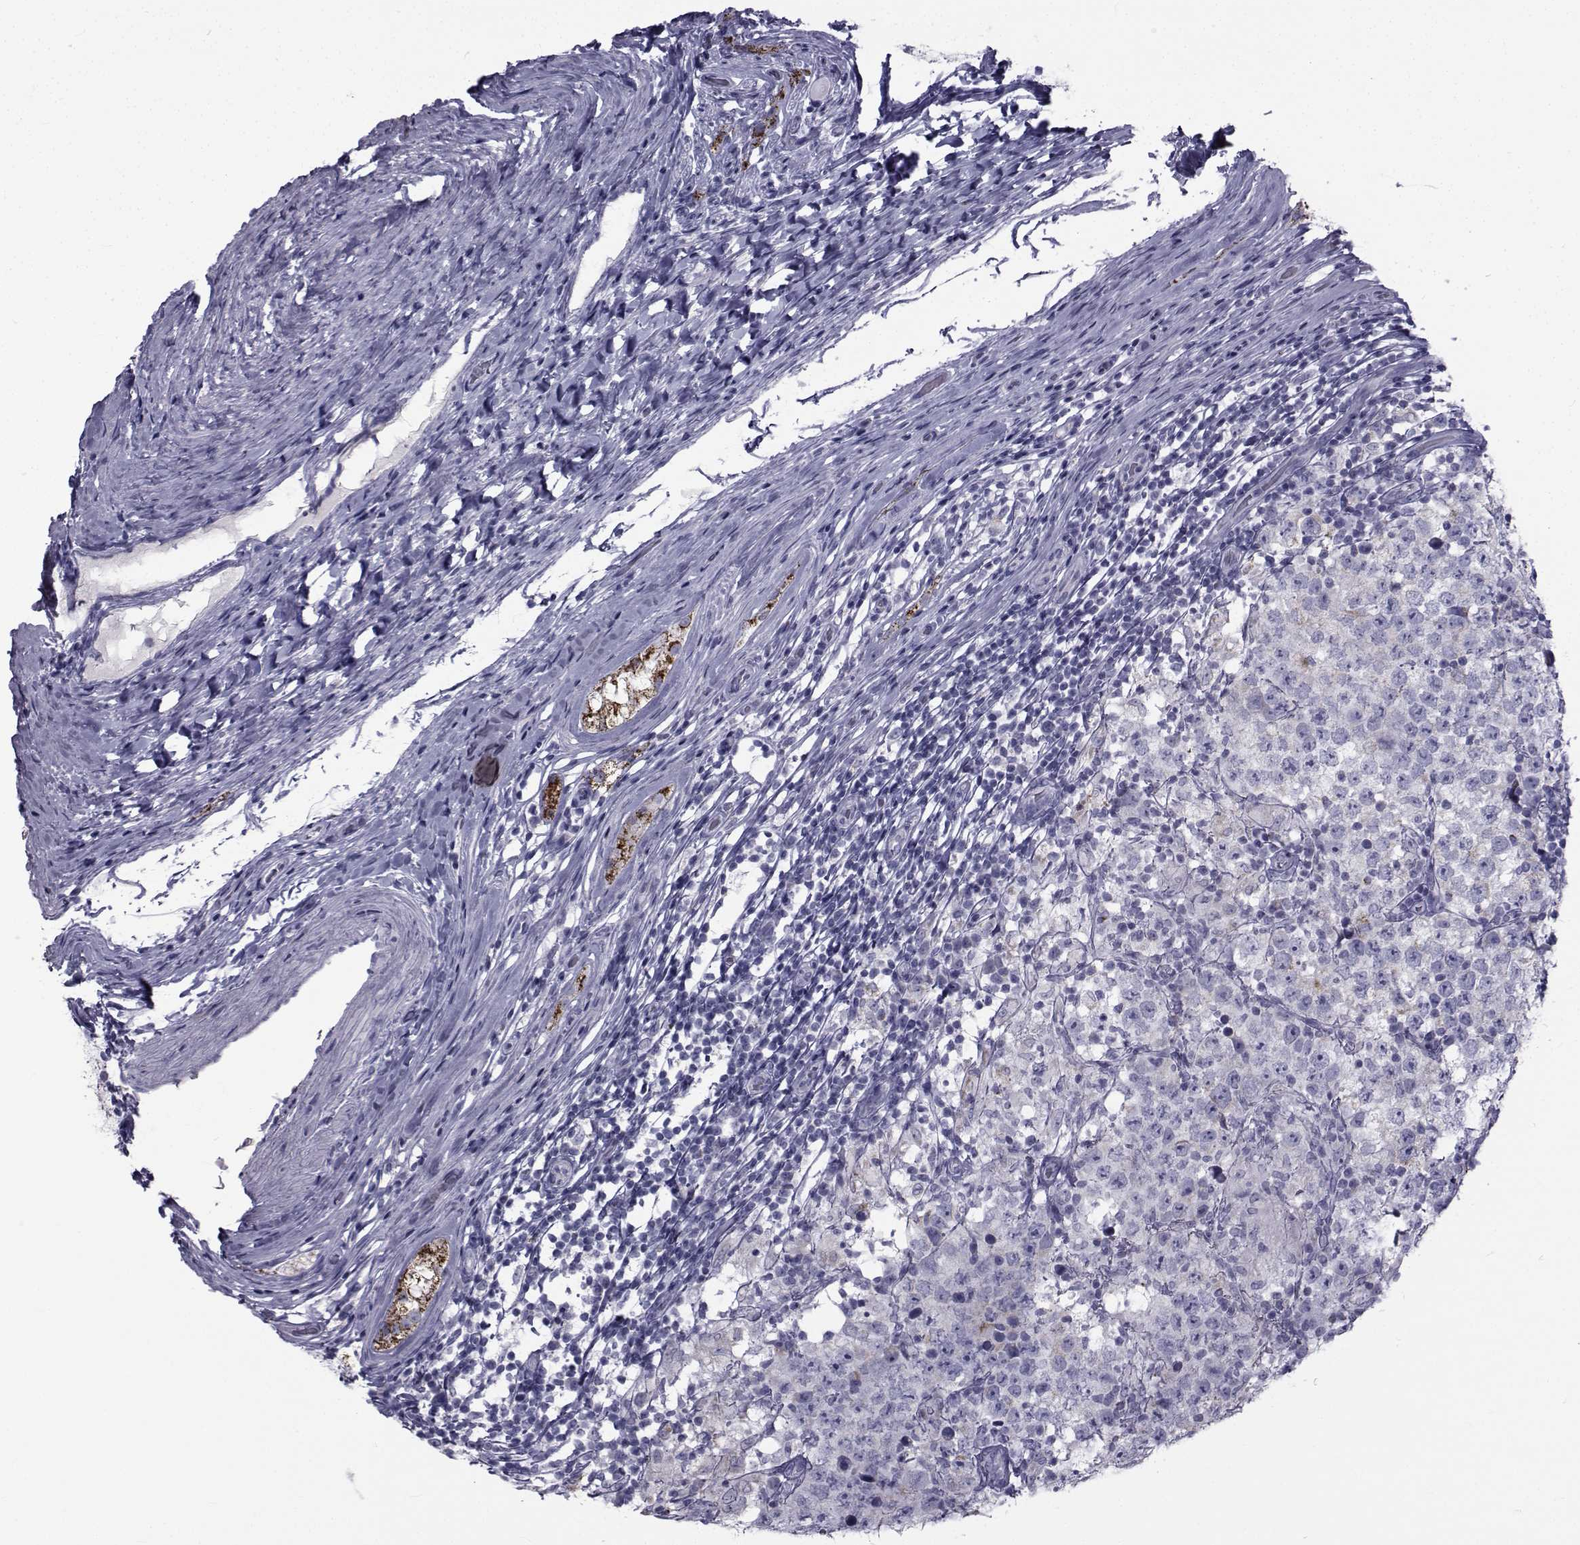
{"staining": {"intensity": "negative", "quantity": "none", "location": "none"}, "tissue": "testis cancer", "cell_type": "Tumor cells", "image_type": "cancer", "snomed": [{"axis": "morphology", "description": "Seminoma, NOS"}, {"axis": "morphology", "description": "Carcinoma, Embryonal, NOS"}, {"axis": "topography", "description": "Testis"}], "caption": "This histopathology image is of embryonal carcinoma (testis) stained with IHC to label a protein in brown with the nuclei are counter-stained blue. There is no expression in tumor cells. (Stains: DAB (3,3'-diaminobenzidine) IHC with hematoxylin counter stain, Microscopy: brightfield microscopy at high magnification).", "gene": "FDXR", "patient": {"sex": "male", "age": 41}}